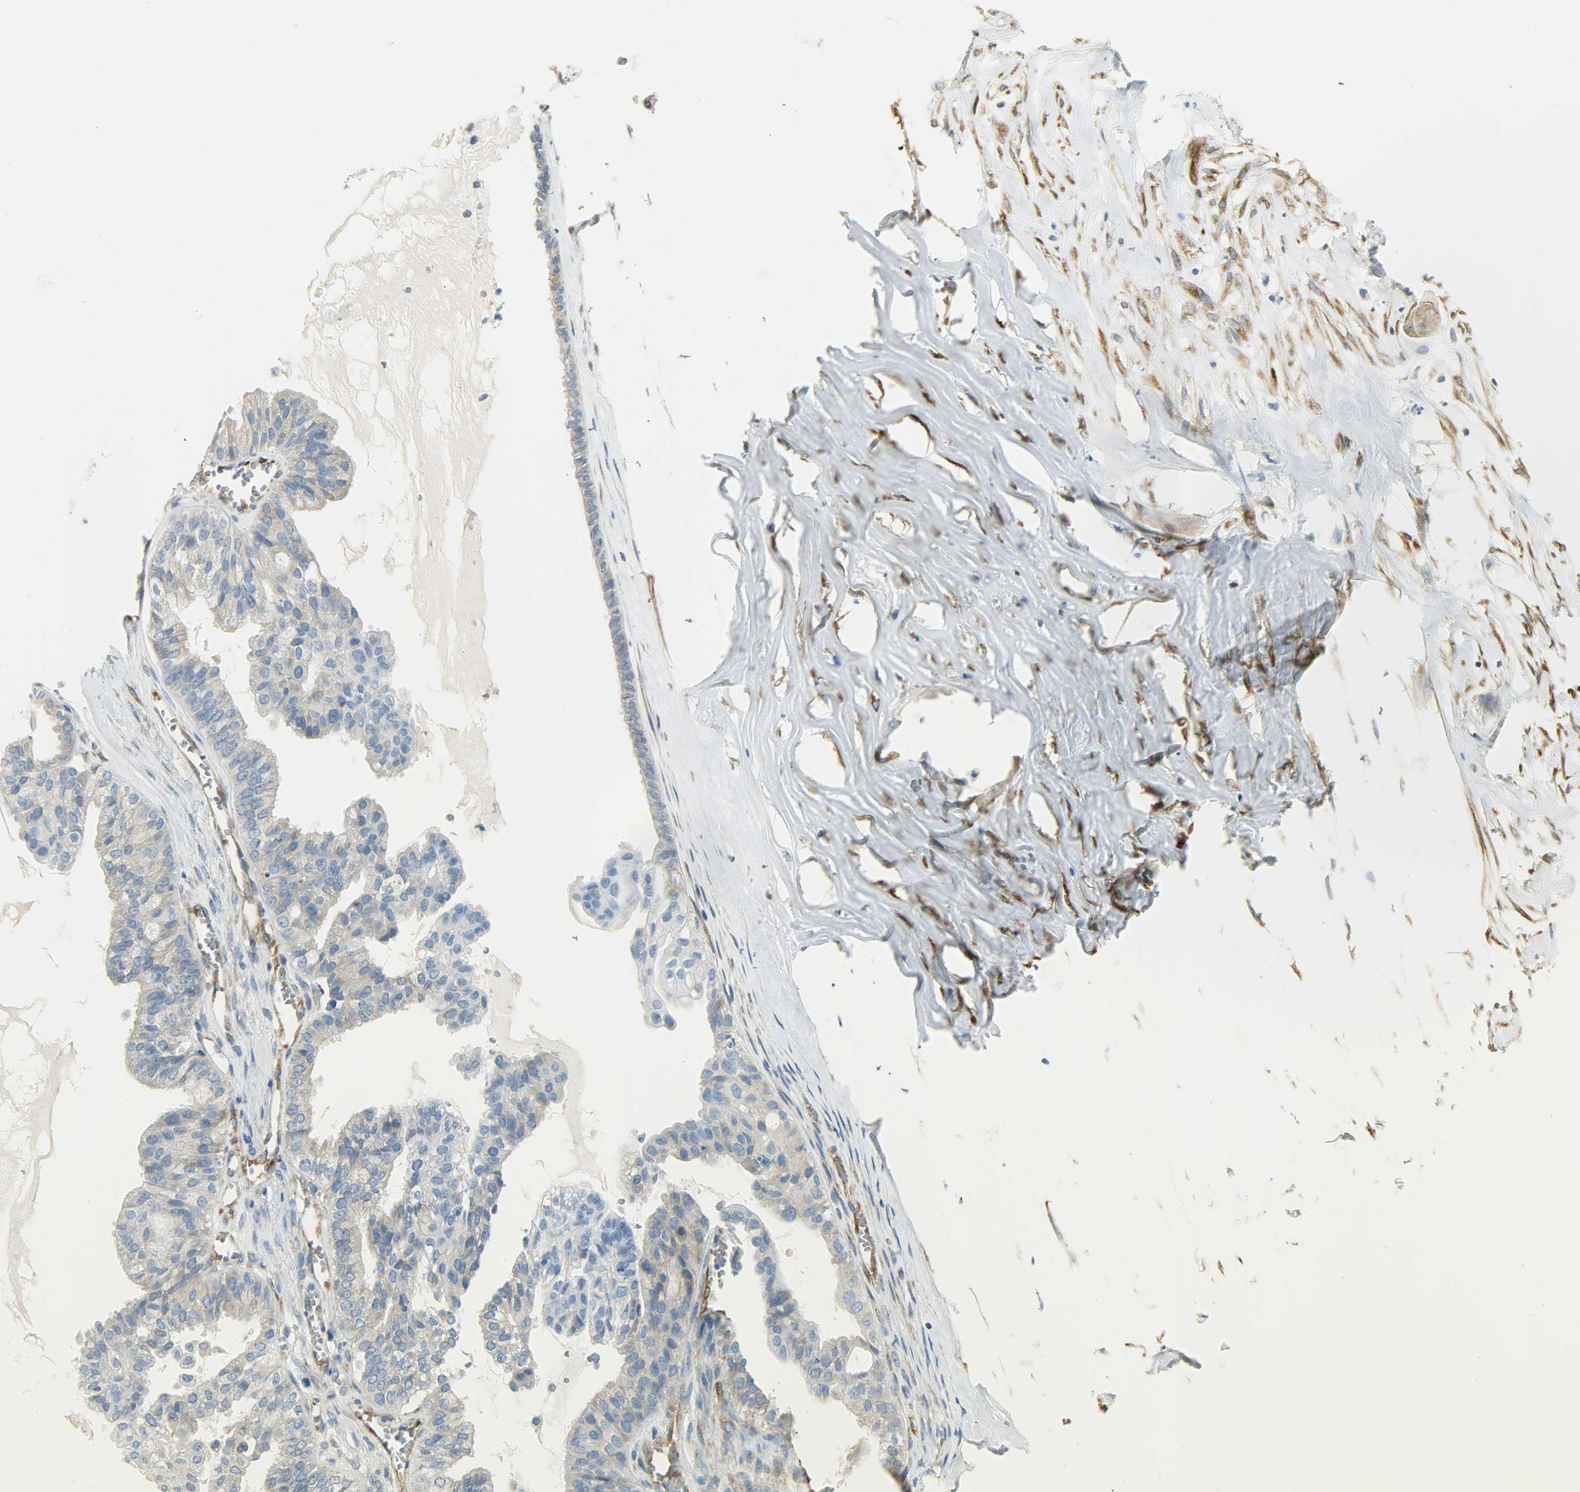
{"staining": {"intensity": "weak", "quantity": ">75%", "location": "cytoplasmic/membranous"}, "tissue": "ovarian cancer", "cell_type": "Tumor cells", "image_type": "cancer", "snomed": [{"axis": "morphology", "description": "Carcinoma, NOS"}, {"axis": "morphology", "description": "Carcinoma, endometroid"}, {"axis": "topography", "description": "Ovary"}], "caption": "This photomicrograph shows immunohistochemistry (IHC) staining of ovarian cancer, with low weak cytoplasmic/membranous expression in approximately >75% of tumor cells.", "gene": "PKD2", "patient": {"sex": "female", "age": 50}}